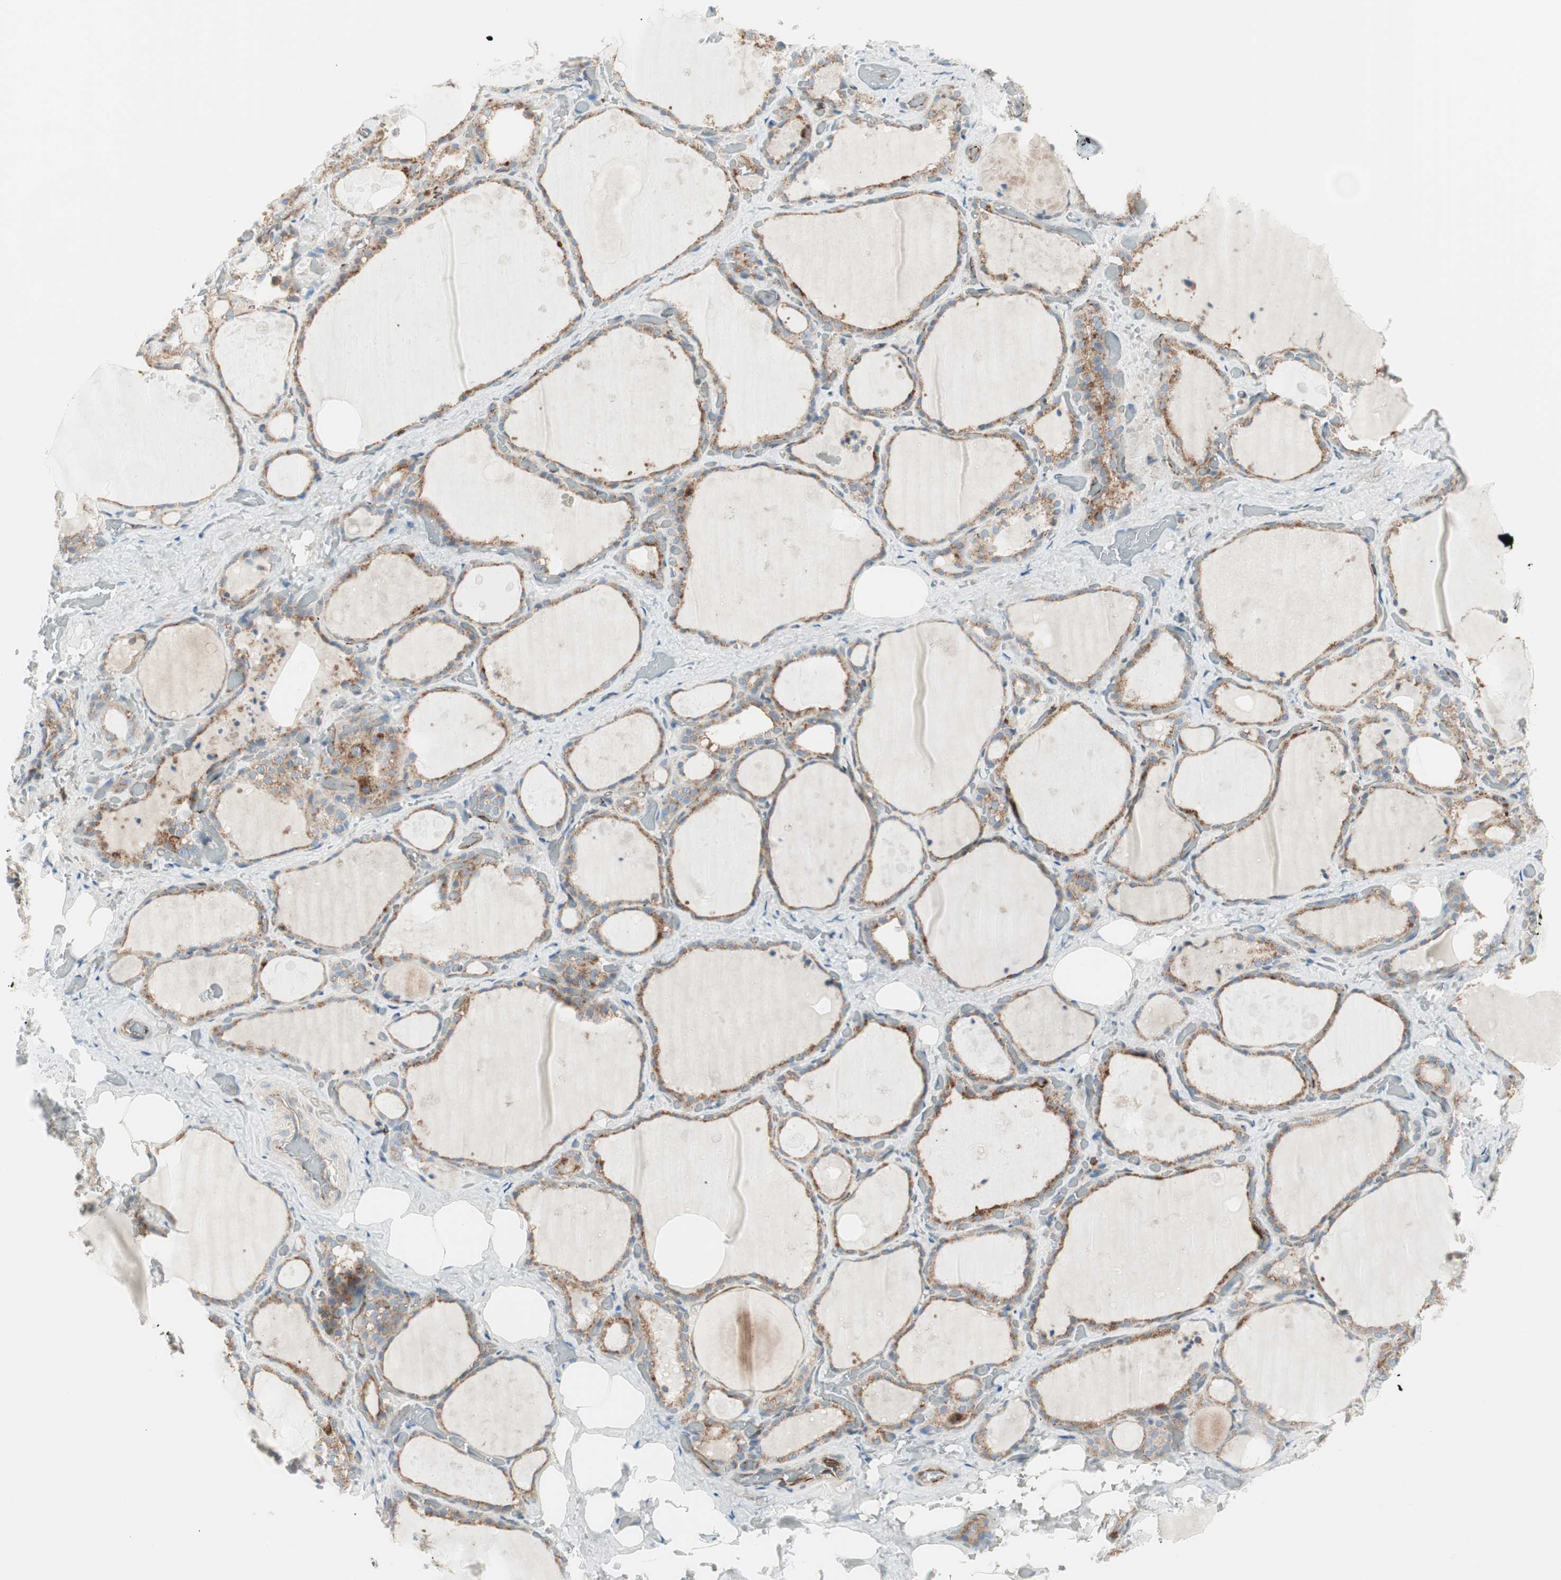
{"staining": {"intensity": "moderate", "quantity": "25%-75%", "location": "cytoplasmic/membranous"}, "tissue": "thyroid gland", "cell_type": "Glandular cells", "image_type": "normal", "snomed": [{"axis": "morphology", "description": "Normal tissue, NOS"}, {"axis": "topography", "description": "Thyroid gland"}], "caption": "Brown immunohistochemical staining in benign thyroid gland exhibits moderate cytoplasmic/membranous staining in approximately 25%-75% of glandular cells.", "gene": "ATP6V1G1", "patient": {"sex": "male", "age": 61}}